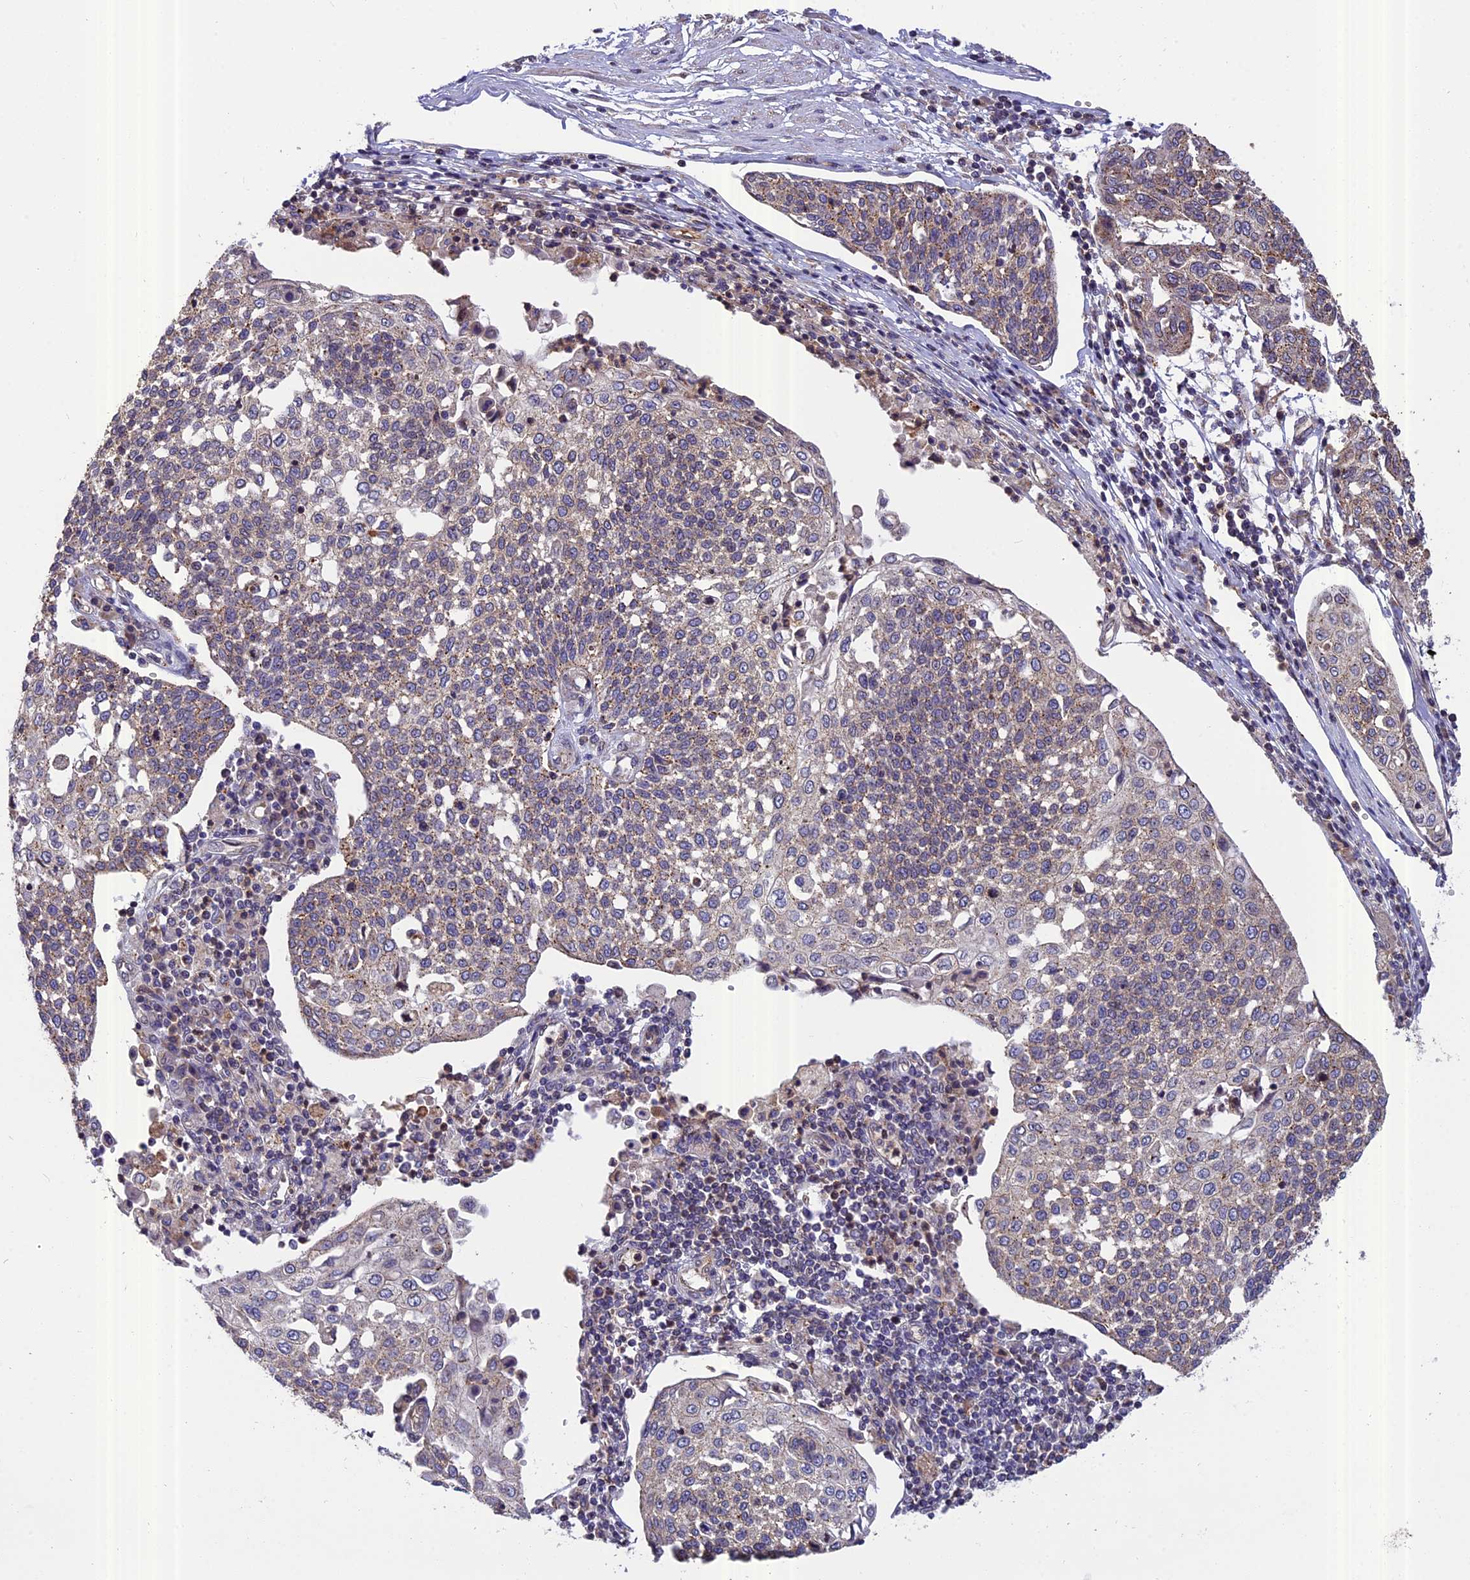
{"staining": {"intensity": "weak", "quantity": ">75%", "location": "cytoplasmic/membranous"}, "tissue": "cervical cancer", "cell_type": "Tumor cells", "image_type": "cancer", "snomed": [{"axis": "morphology", "description": "Squamous cell carcinoma, NOS"}, {"axis": "topography", "description": "Cervix"}], "caption": "IHC of cervical squamous cell carcinoma demonstrates low levels of weak cytoplasmic/membranous expression in about >75% of tumor cells.", "gene": "CHMP2A", "patient": {"sex": "female", "age": 34}}